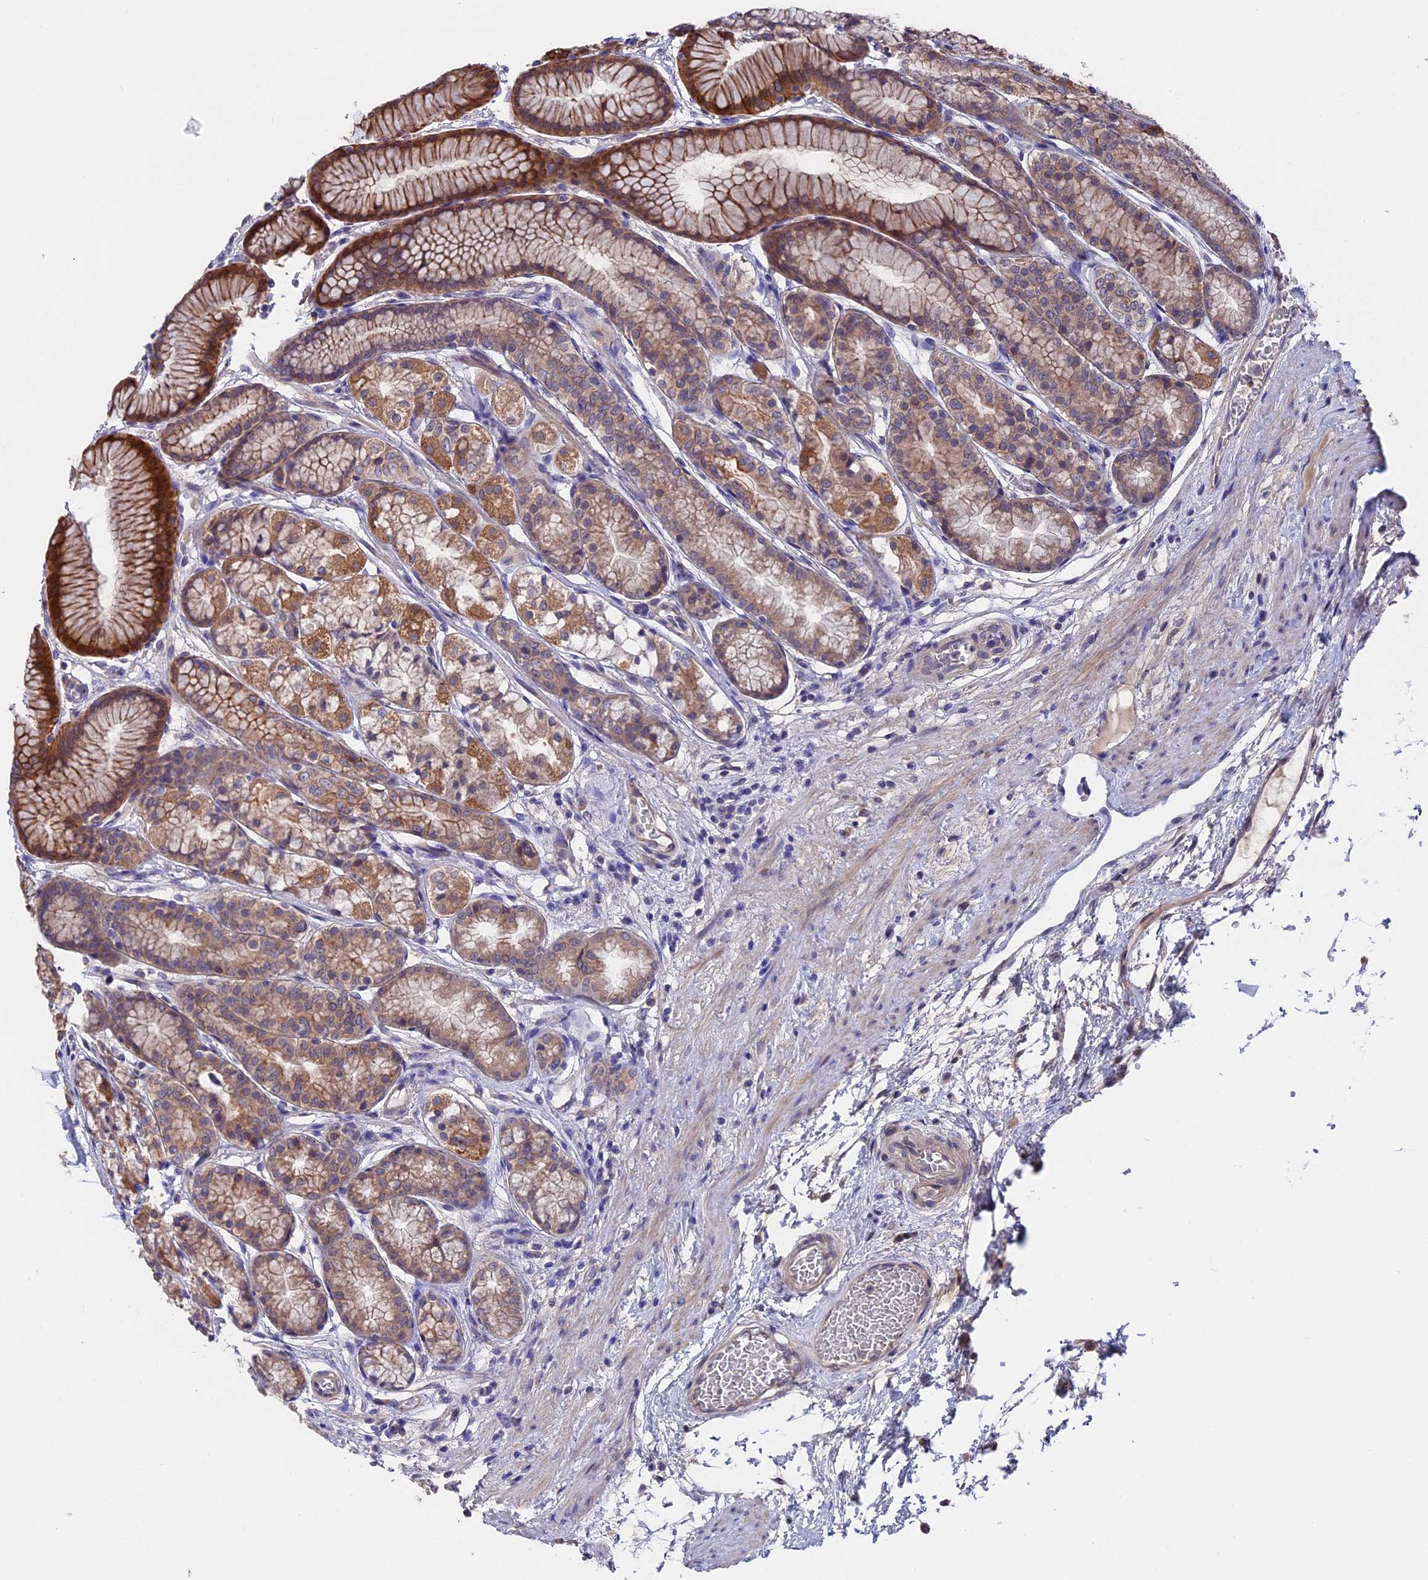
{"staining": {"intensity": "strong", "quantity": ">75%", "location": "cytoplasmic/membranous"}, "tissue": "stomach", "cell_type": "Glandular cells", "image_type": "normal", "snomed": [{"axis": "morphology", "description": "Normal tissue, NOS"}, {"axis": "morphology", "description": "Adenocarcinoma, NOS"}, {"axis": "morphology", "description": "Adenocarcinoma, High grade"}, {"axis": "topography", "description": "Stomach, upper"}, {"axis": "topography", "description": "Stomach"}], "caption": "DAB (3,3'-diaminobenzidine) immunohistochemical staining of unremarkable human stomach shows strong cytoplasmic/membranous protein staining in approximately >75% of glandular cells. (DAB (3,3'-diaminobenzidine) IHC, brown staining for protein, blue staining for nuclei).", "gene": "ZCCHC2", "patient": {"sex": "female", "age": 65}}